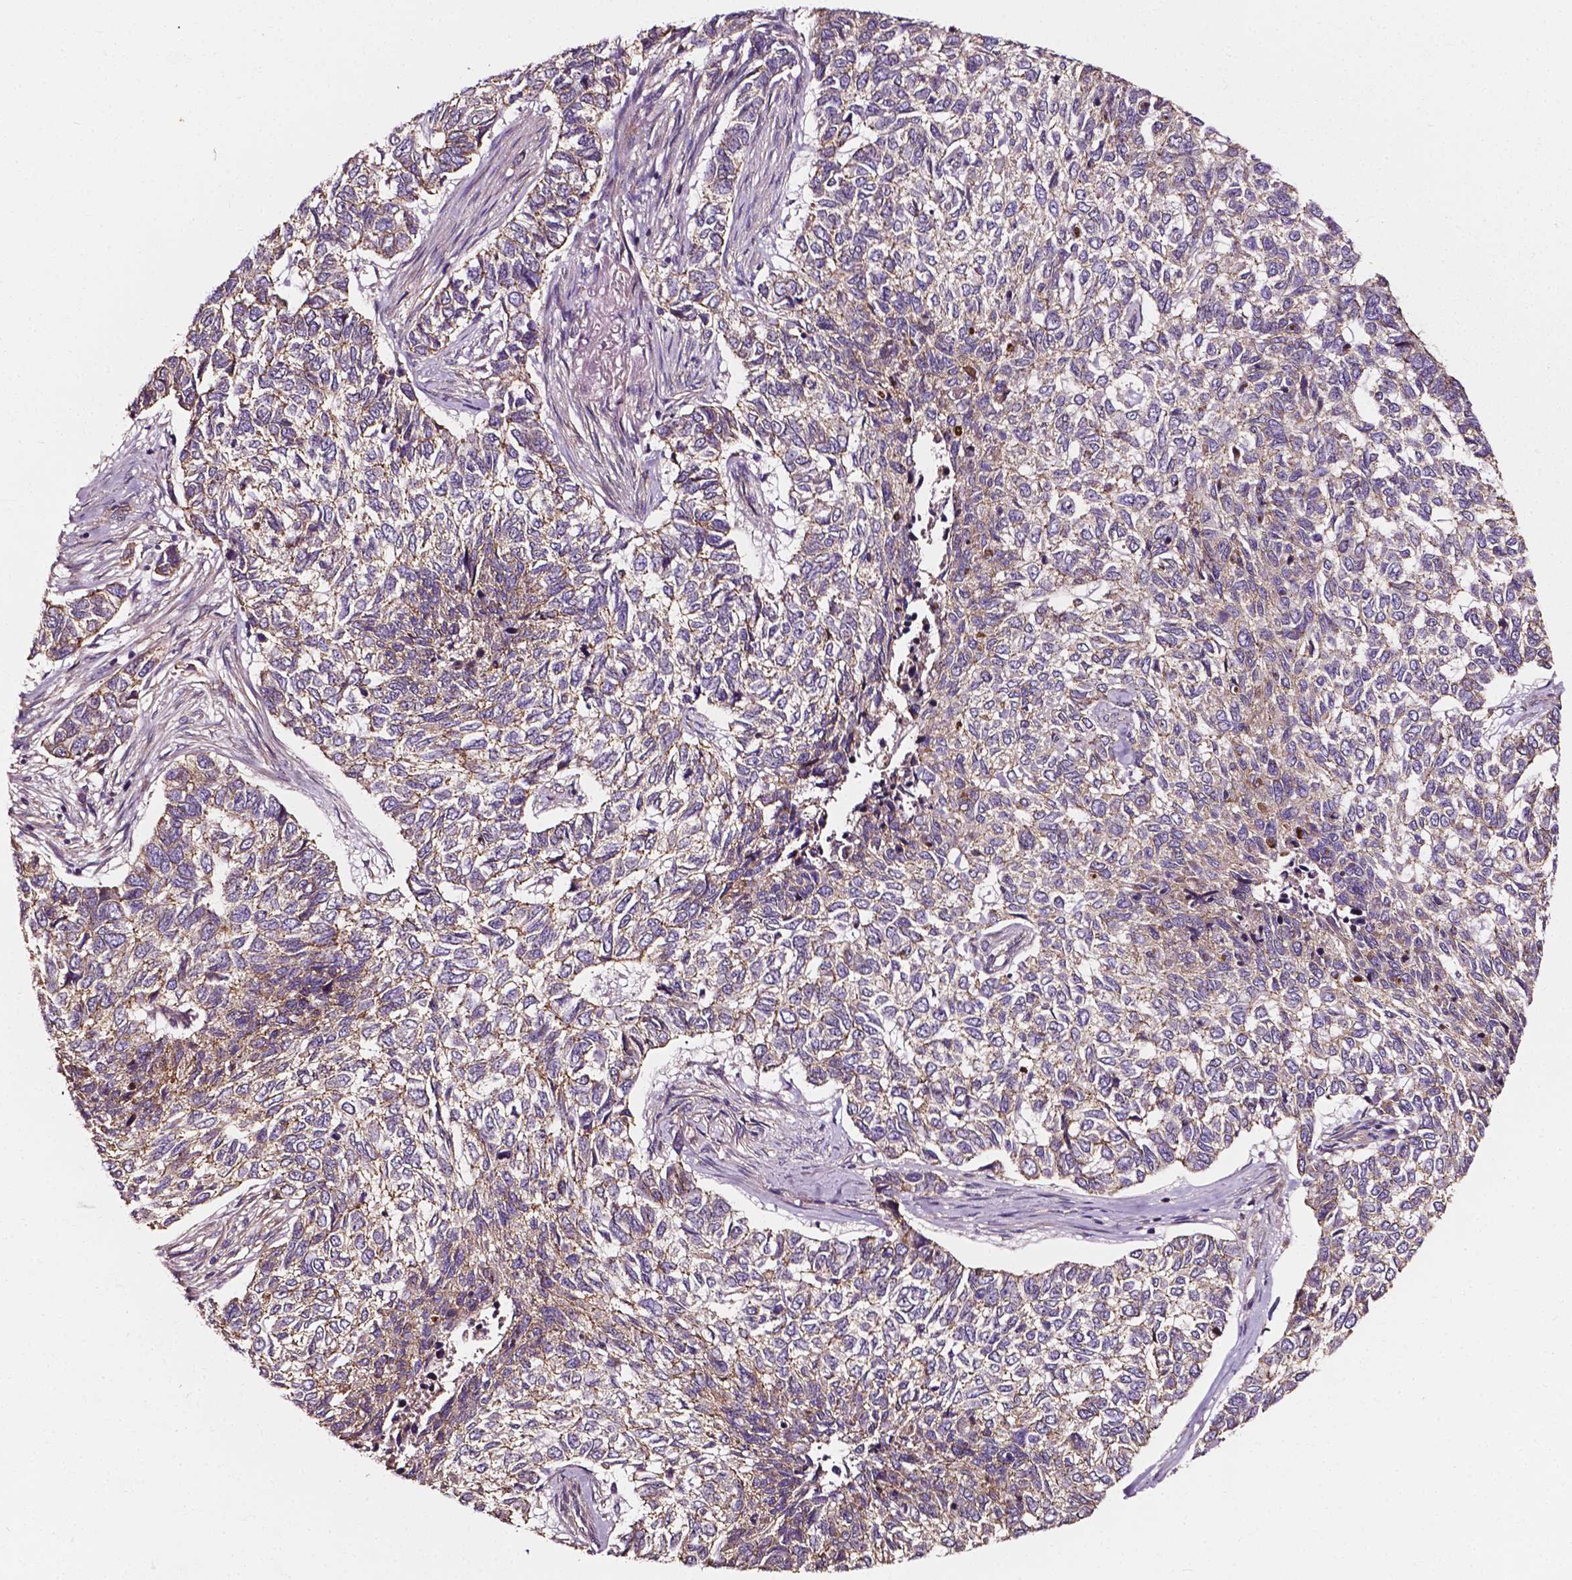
{"staining": {"intensity": "weak", "quantity": "25%-75%", "location": "cytoplasmic/membranous"}, "tissue": "skin cancer", "cell_type": "Tumor cells", "image_type": "cancer", "snomed": [{"axis": "morphology", "description": "Basal cell carcinoma"}, {"axis": "topography", "description": "Skin"}], "caption": "Approximately 25%-75% of tumor cells in skin basal cell carcinoma show weak cytoplasmic/membranous protein staining as visualized by brown immunohistochemical staining.", "gene": "ATG16L1", "patient": {"sex": "female", "age": 65}}